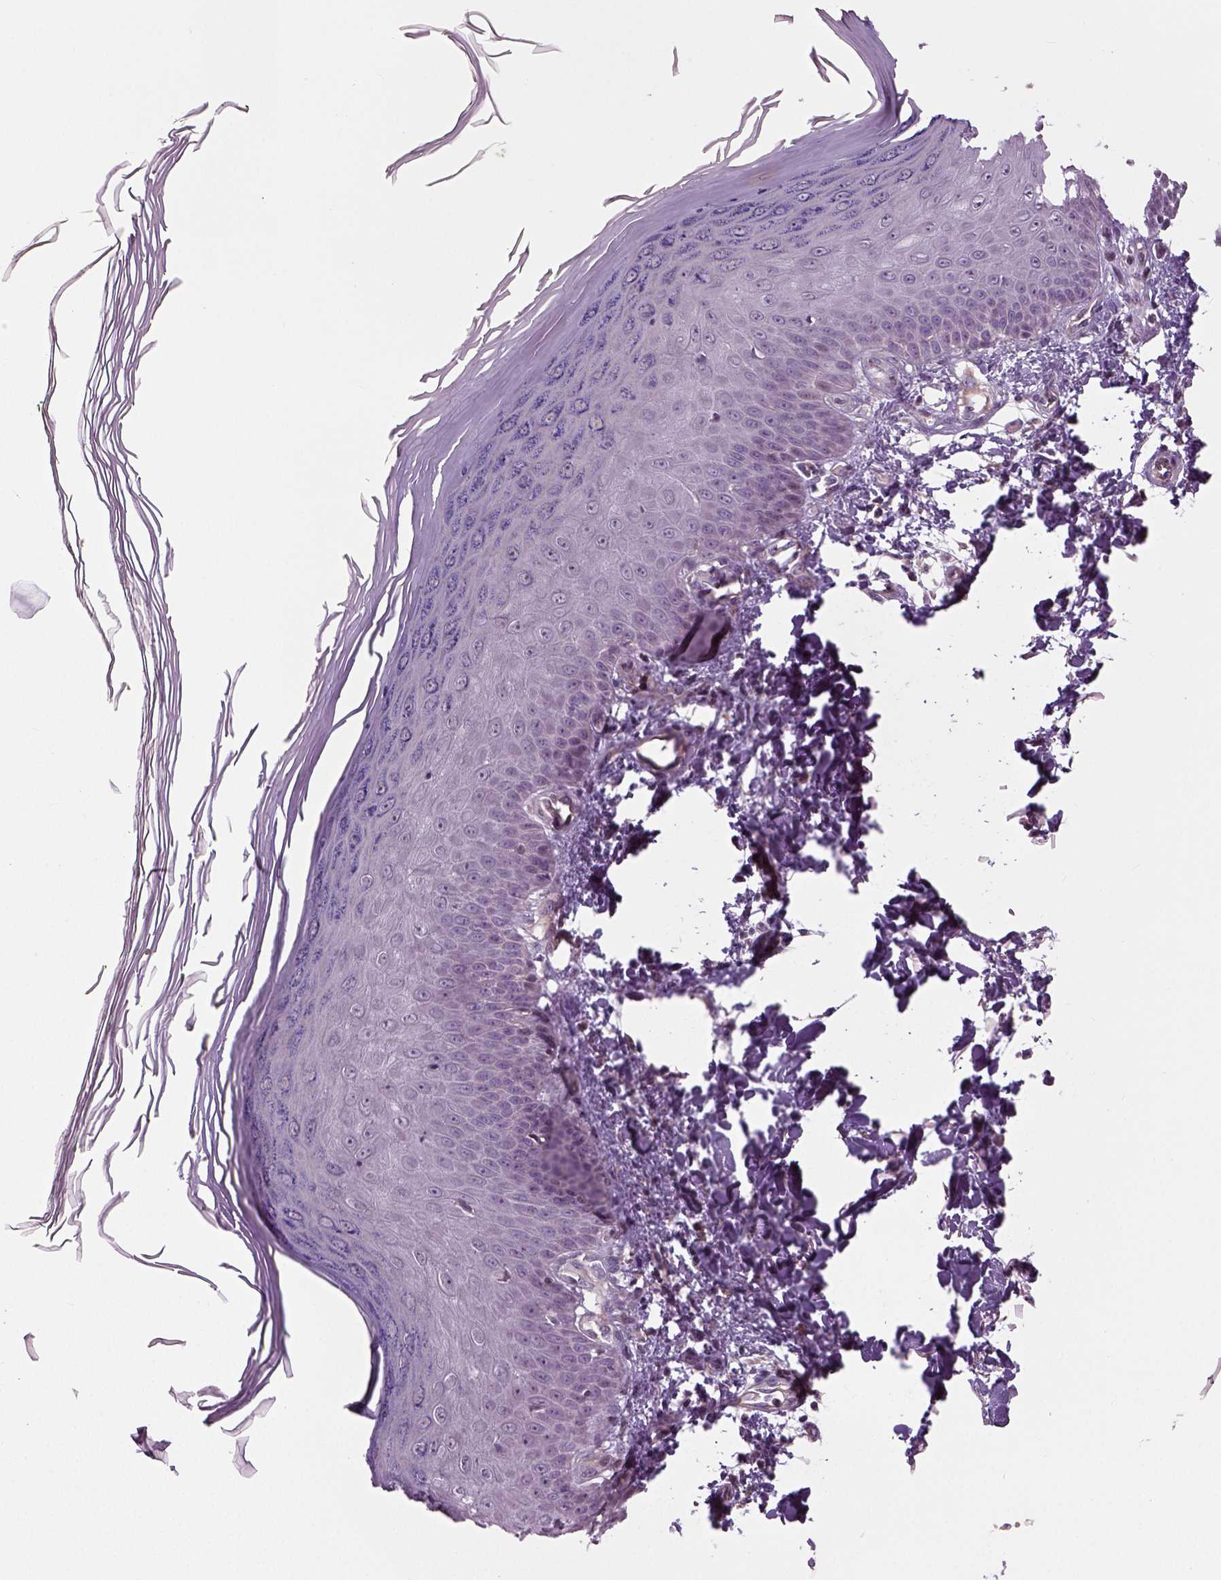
{"staining": {"intensity": "negative", "quantity": "none", "location": "none"}, "tissue": "skin", "cell_type": "Fibroblasts", "image_type": "normal", "snomed": [{"axis": "morphology", "description": "Normal tissue, NOS"}, {"axis": "topography", "description": "Skin"}], "caption": "A micrograph of human skin is negative for staining in fibroblasts. (Brightfield microscopy of DAB (3,3'-diaminobenzidine) immunohistochemistry at high magnification).", "gene": "NECAB1", "patient": {"sex": "female", "age": 62}}